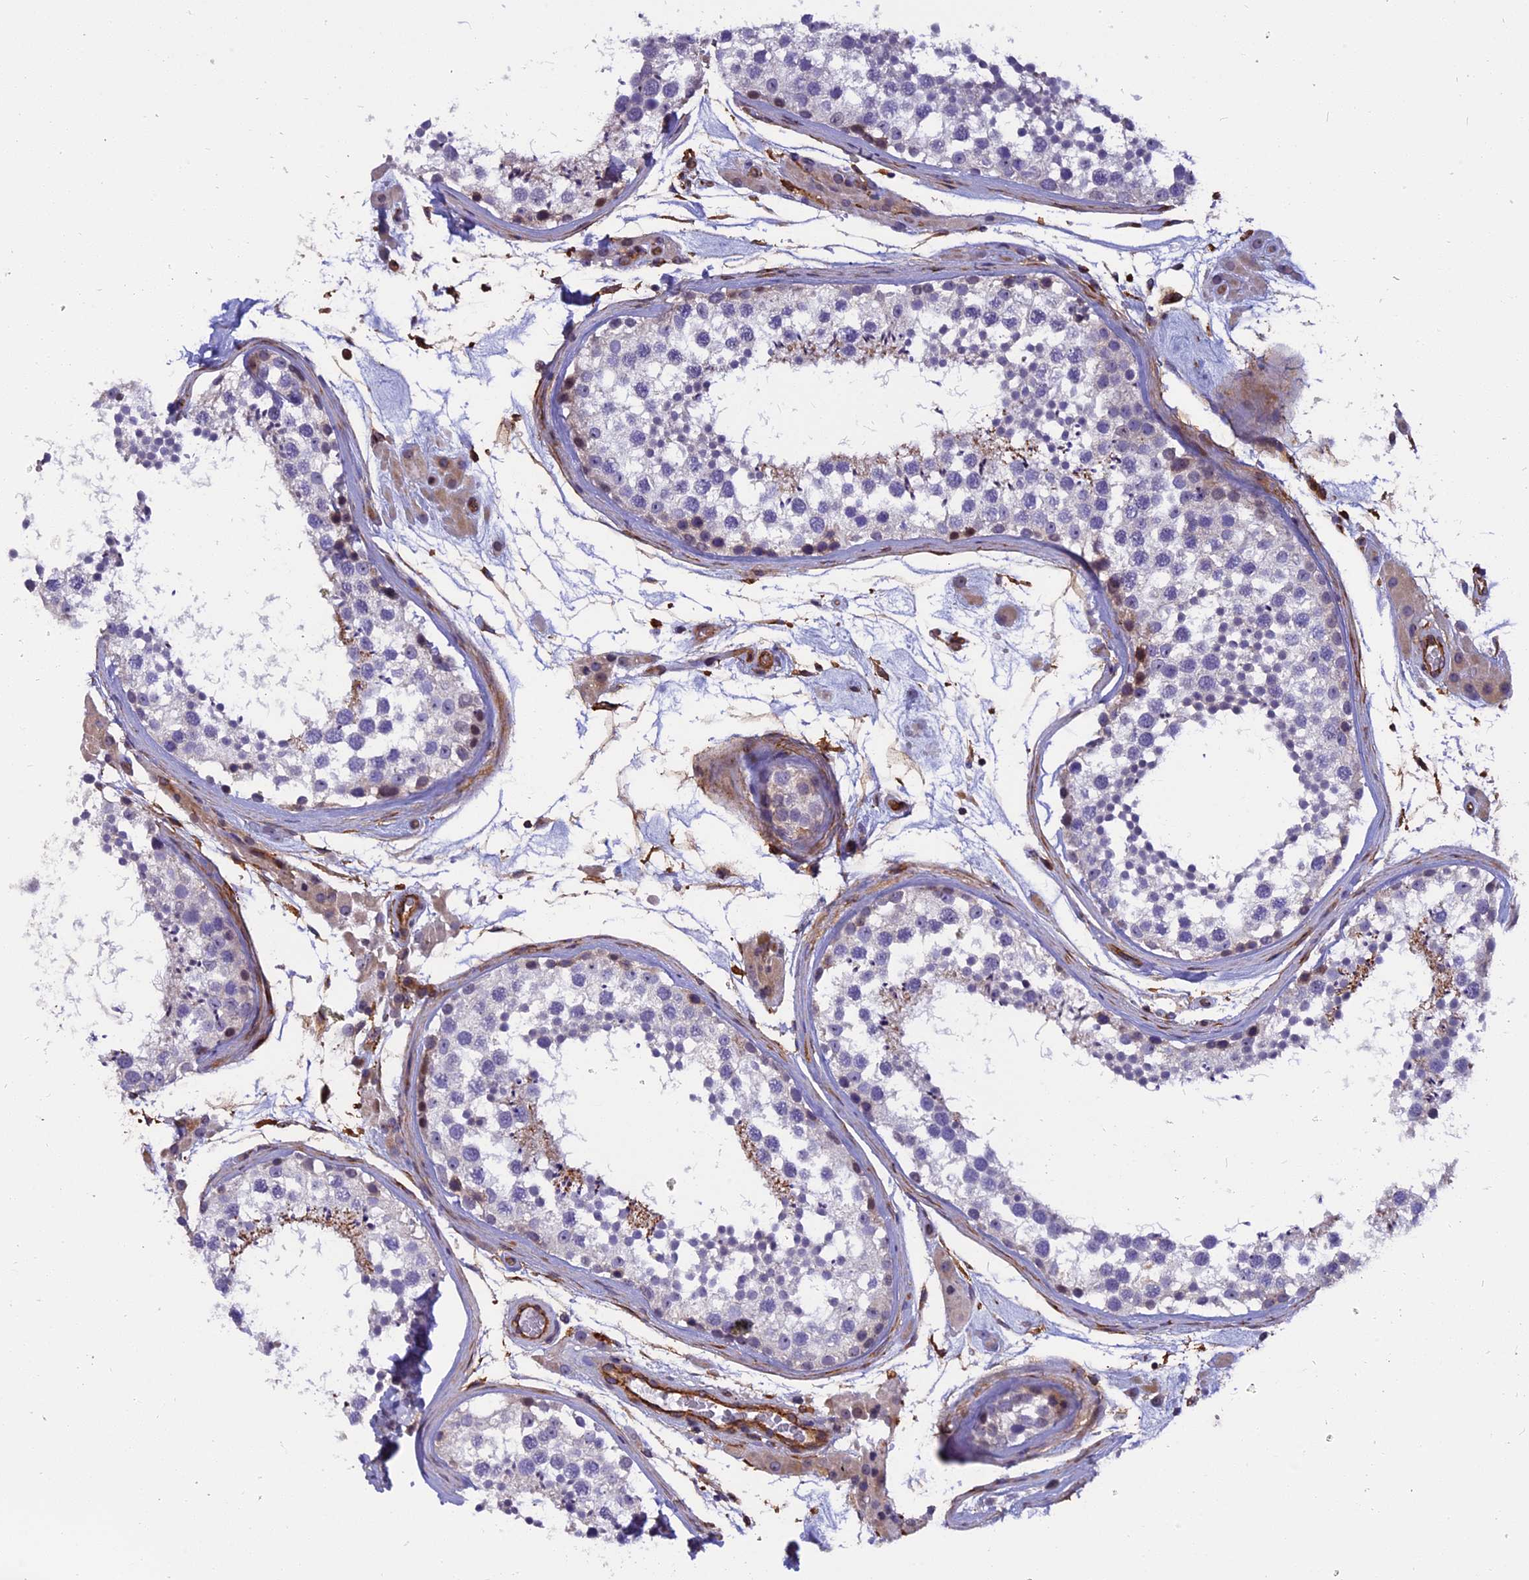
{"staining": {"intensity": "negative", "quantity": "none", "location": "none"}, "tissue": "testis", "cell_type": "Cells in seminiferous ducts", "image_type": "normal", "snomed": [{"axis": "morphology", "description": "Normal tissue, NOS"}, {"axis": "topography", "description": "Testis"}], "caption": "Testis stained for a protein using IHC displays no expression cells in seminiferous ducts.", "gene": "EHBP1L1", "patient": {"sex": "male", "age": 46}}